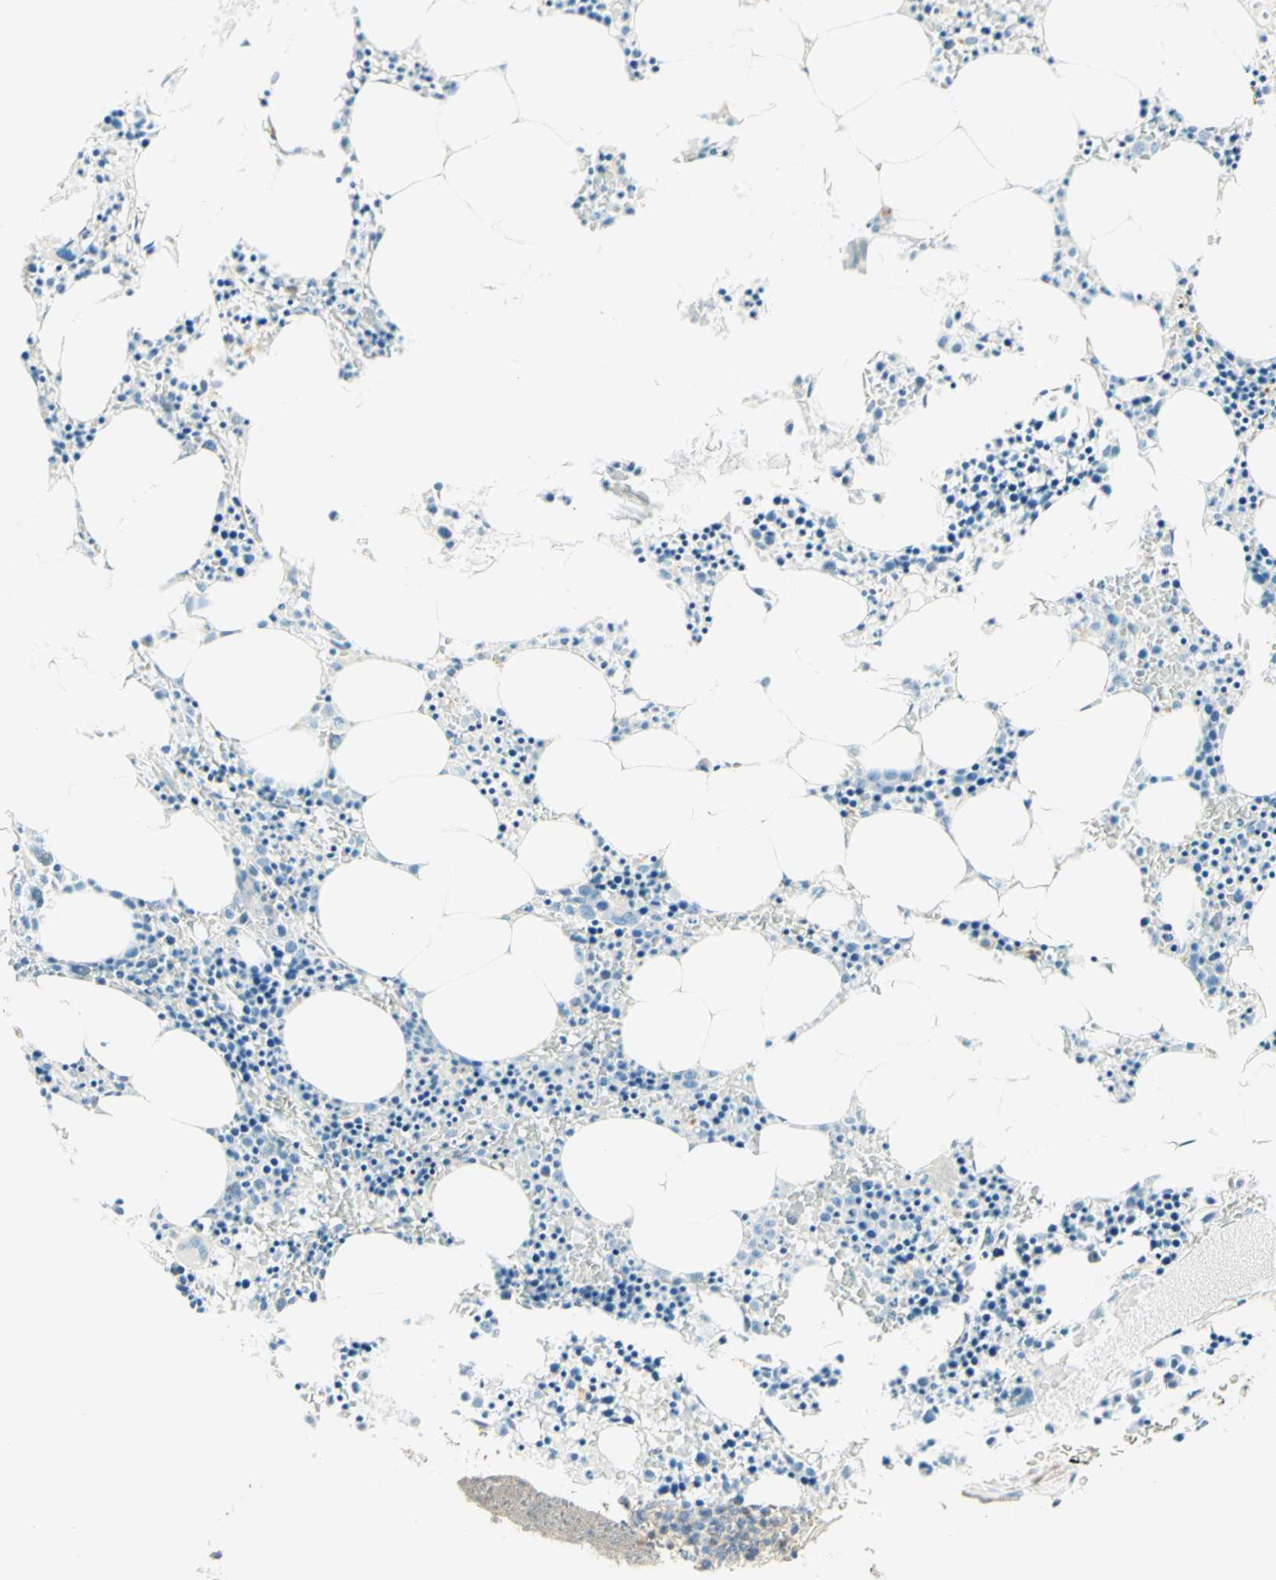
{"staining": {"intensity": "negative", "quantity": "none", "location": "none"}, "tissue": "bone marrow", "cell_type": "Hematopoietic cells", "image_type": "normal", "snomed": [{"axis": "morphology", "description": "Normal tissue, NOS"}, {"axis": "morphology", "description": "Inflammation, NOS"}, {"axis": "topography", "description": "Bone marrow"}], "caption": "This is an immunohistochemistry image of normal bone marrow. There is no staining in hematopoietic cells.", "gene": "PROM1", "patient": {"sex": "male", "age": 14}}